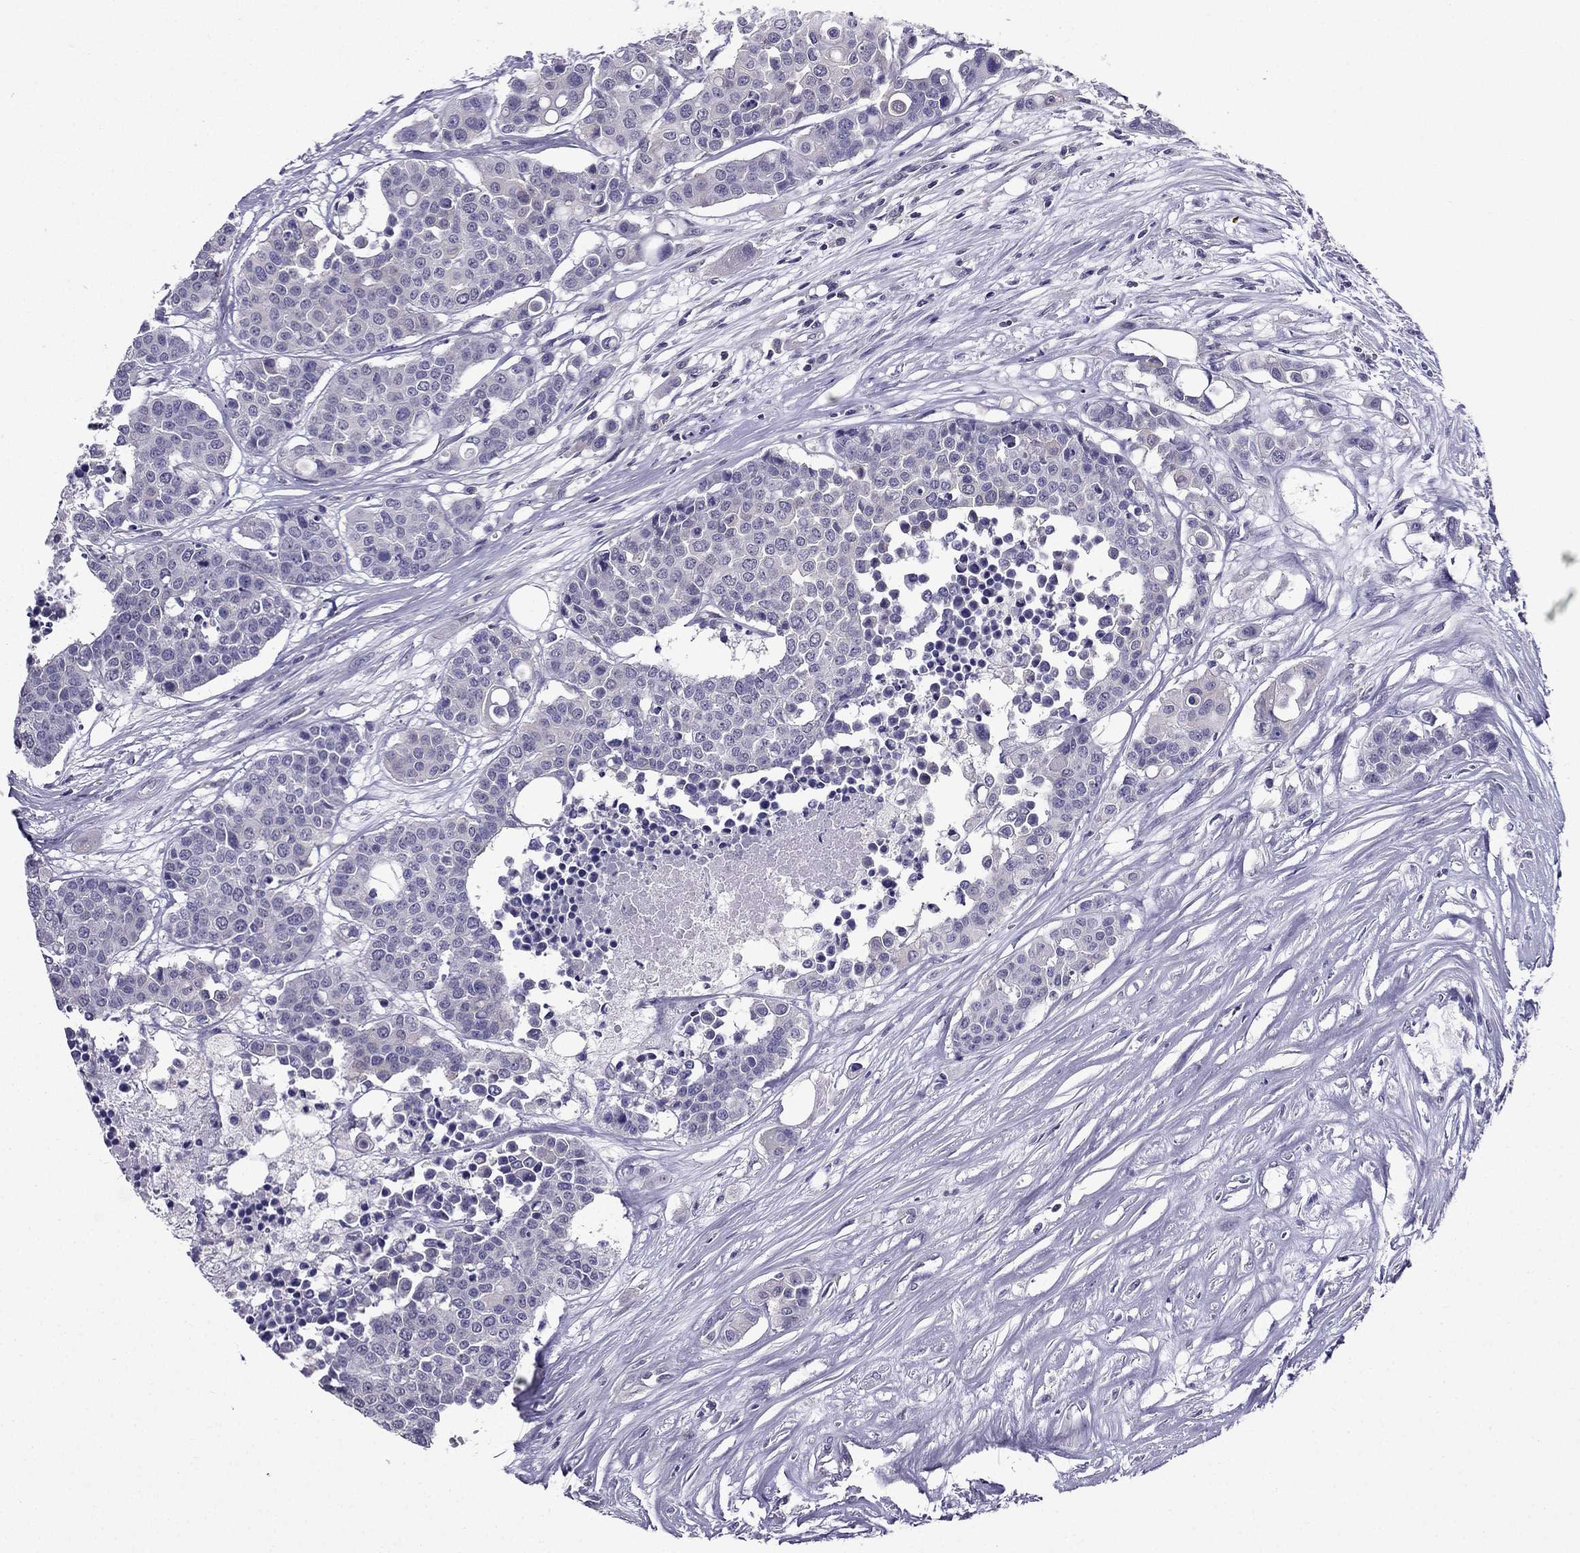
{"staining": {"intensity": "negative", "quantity": "none", "location": "none"}, "tissue": "carcinoid", "cell_type": "Tumor cells", "image_type": "cancer", "snomed": [{"axis": "morphology", "description": "Carcinoid, malignant, NOS"}, {"axis": "topography", "description": "Colon"}], "caption": "The photomicrograph exhibits no significant expression in tumor cells of carcinoid.", "gene": "AAK1", "patient": {"sex": "male", "age": 81}}